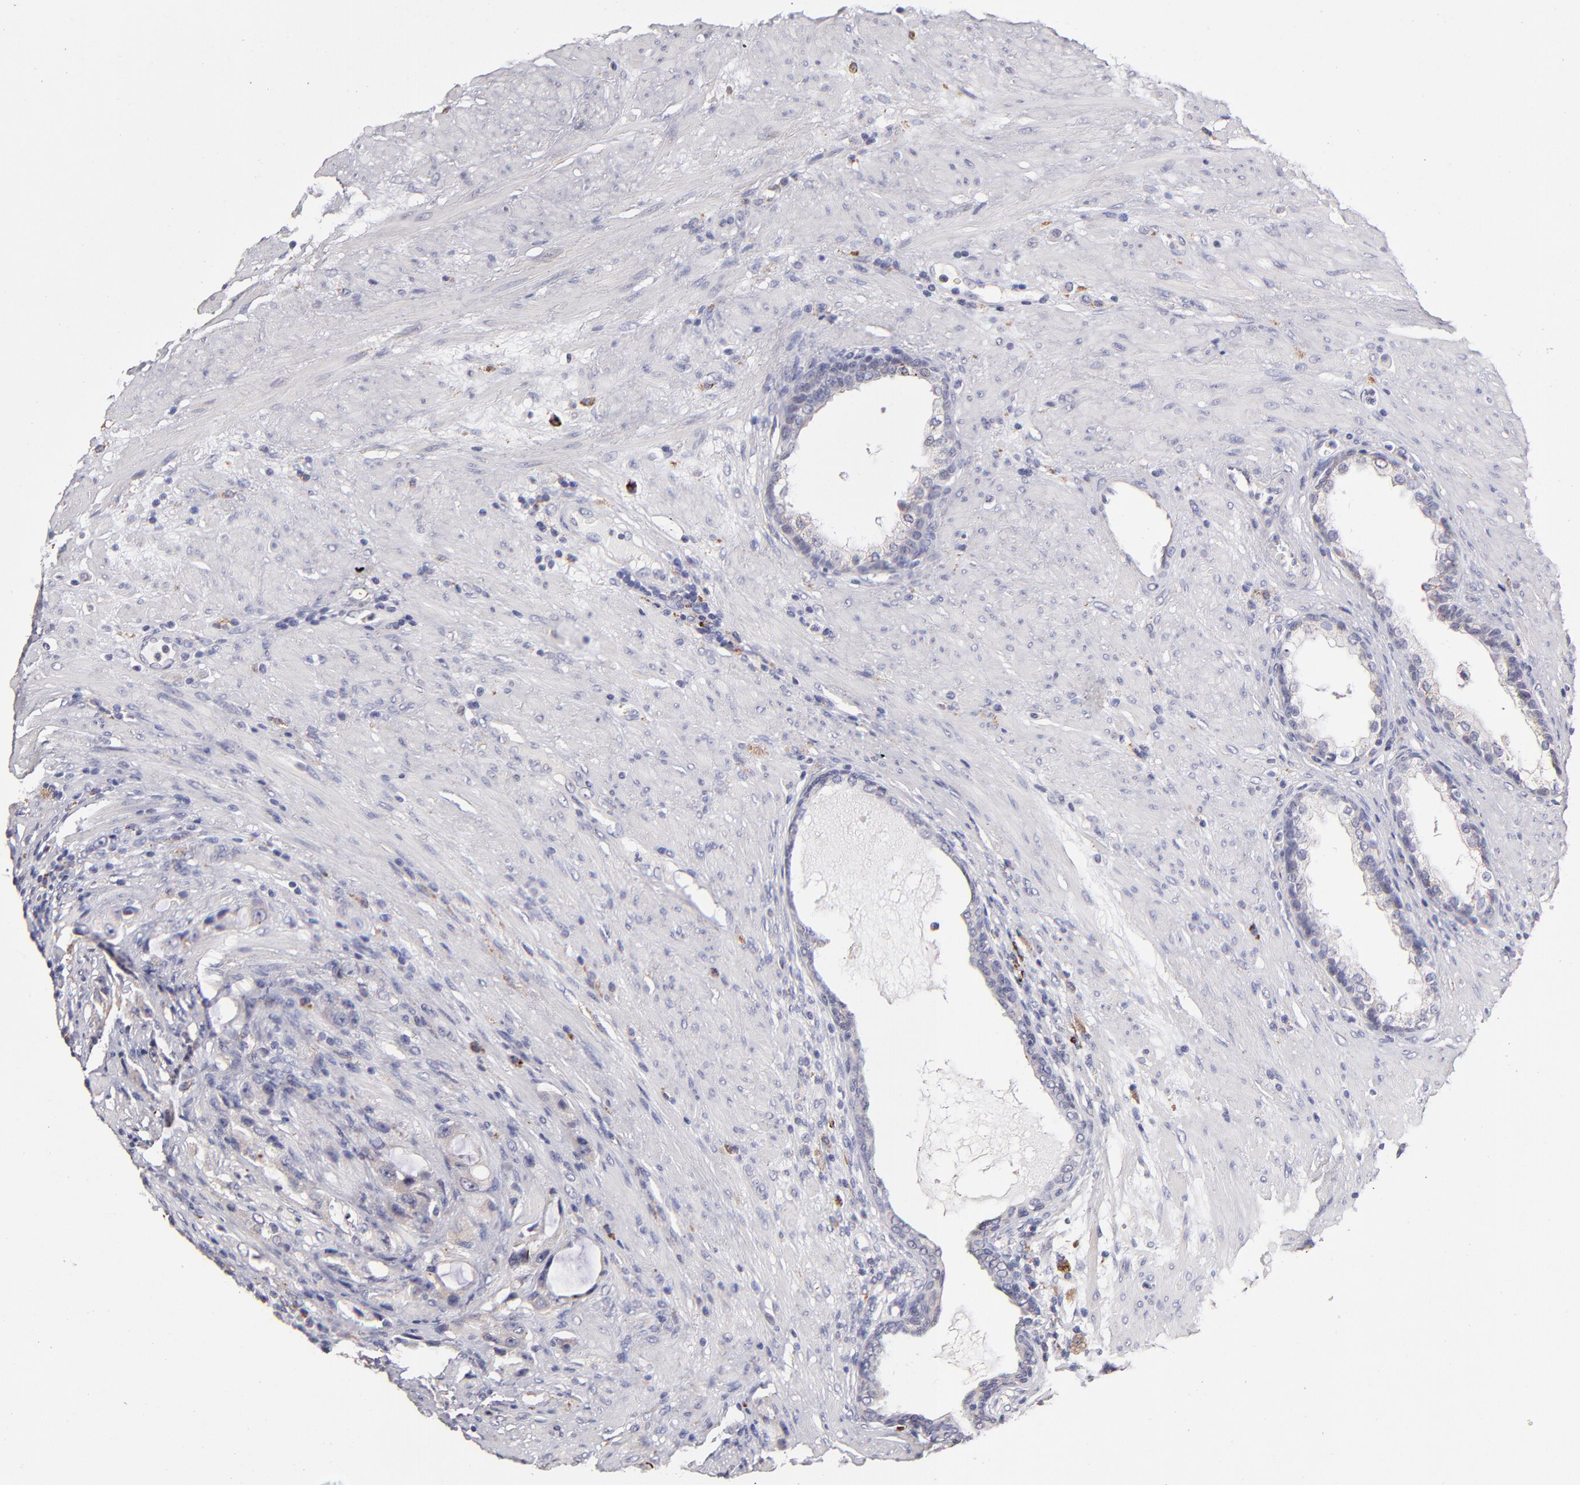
{"staining": {"intensity": "negative", "quantity": "none", "location": "none"}, "tissue": "prostate cancer", "cell_type": "Tumor cells", "image_type": "cancer", "snomed": [{"axis": "morphology", "description": "Adenocarcinoma, Medium grade"}, {"axis": "topography", "description": "Prostate"}], "caption": "There is no significant positivity in tumor cells of prostate adenocarcinoma (medium-grade). (IHC, brightfield microscopy, high magnification).", "gene": "GLDC", "patient": {"sex": "male", "age": 72}}